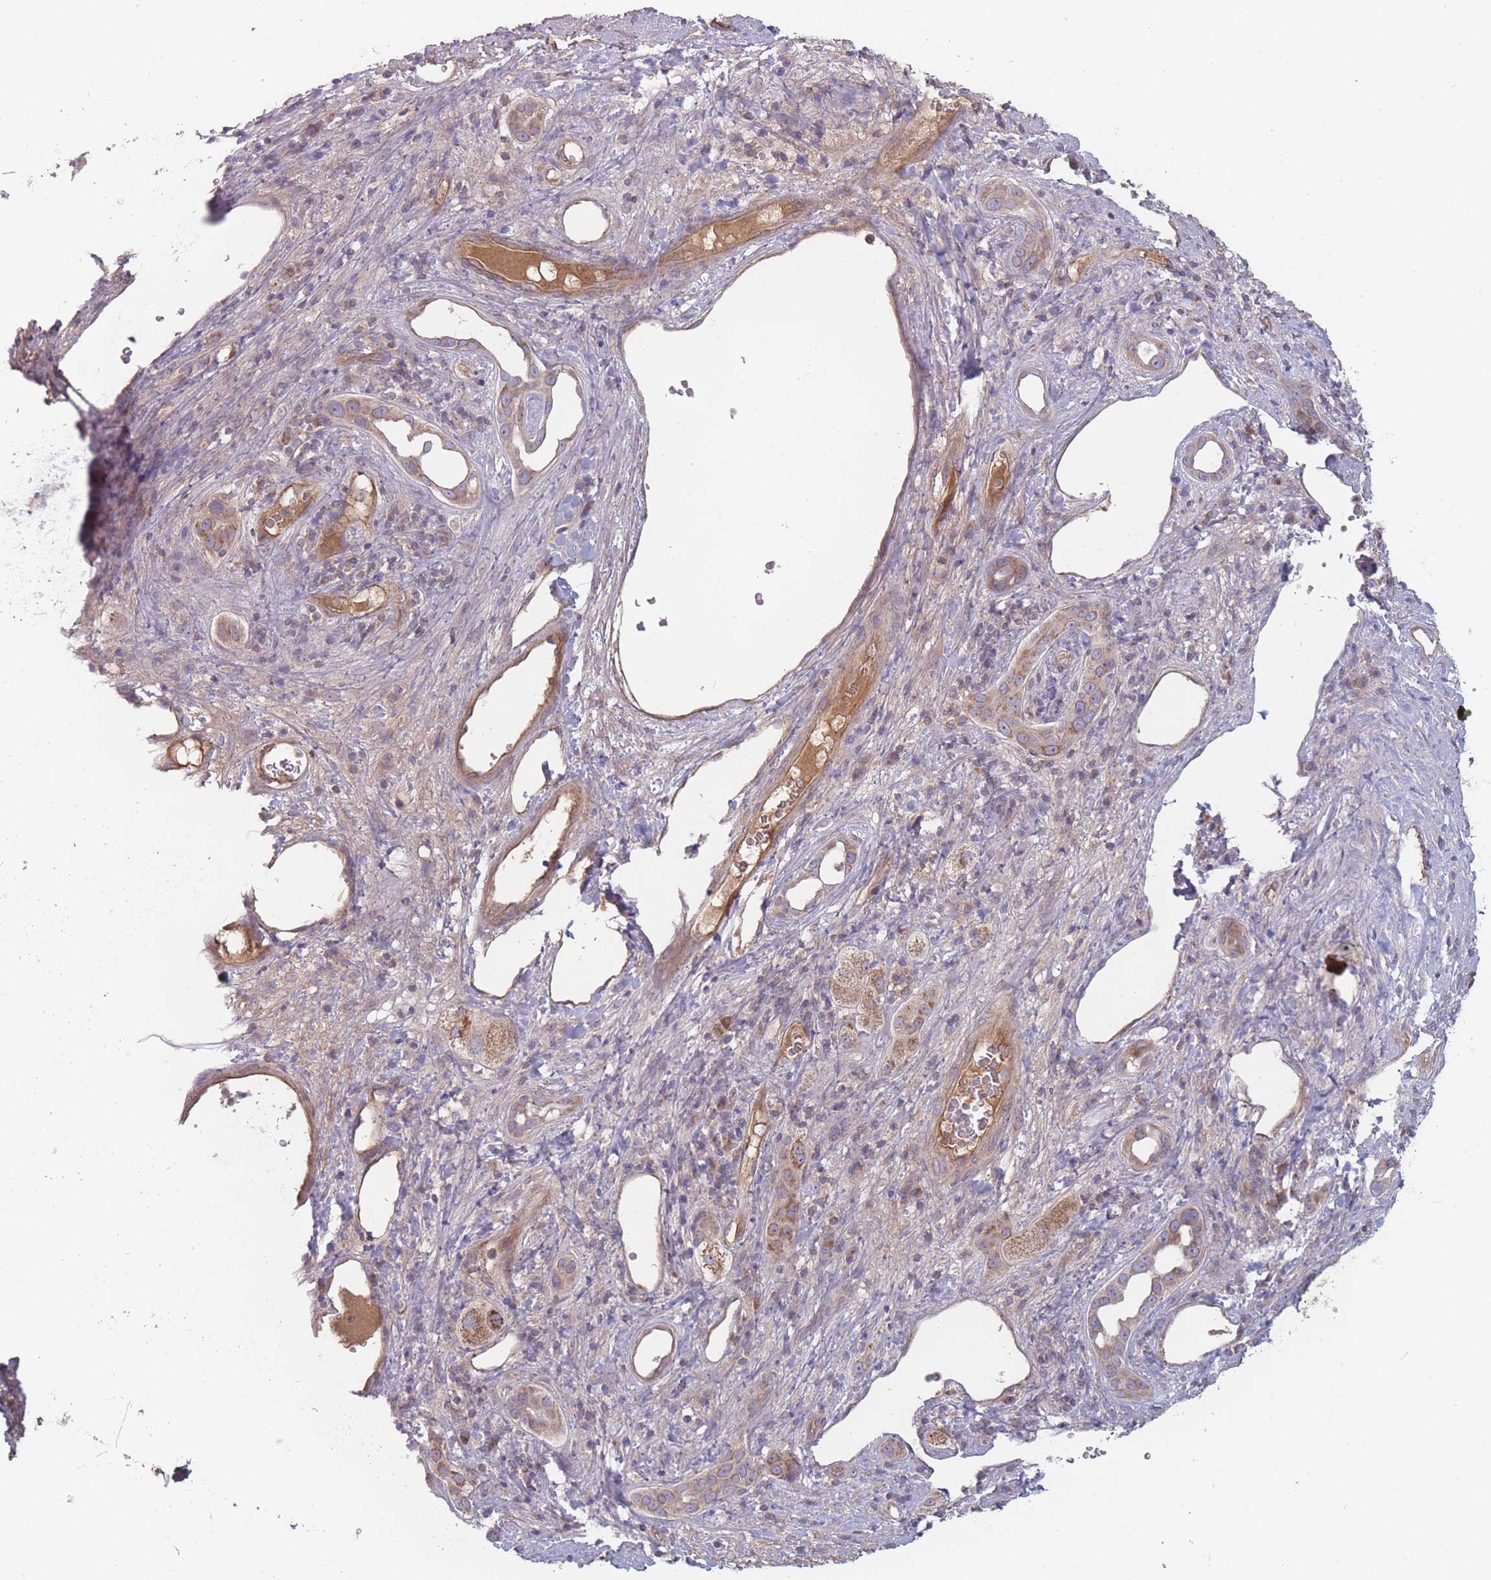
{"staining": {"intensity": "moderate", "quantity": ">75%", "location": "cytoplasmic/membranous"}, "tissue": "liver cancer", "cell_type": "Tumor cells", "image_type": "cancer", "snomed": [{"axis": "morphology", "description": "Carcinoma, Hepatocellular, NOS"}, {"axis": "topography", "description": "Liver"}], "caption": "An IHC photomicrograph of neoplastic tissue is shown. Protein staining in brown shows moderate cytoplasmic/membranous positivity in liver hepatocellular carcinoma within tumor cells. The protein of interest is shown in brown color, while the nuclei are stained blue.", "gene": "ATP5MG", "patient": {"sex": "female", "age": 73}}